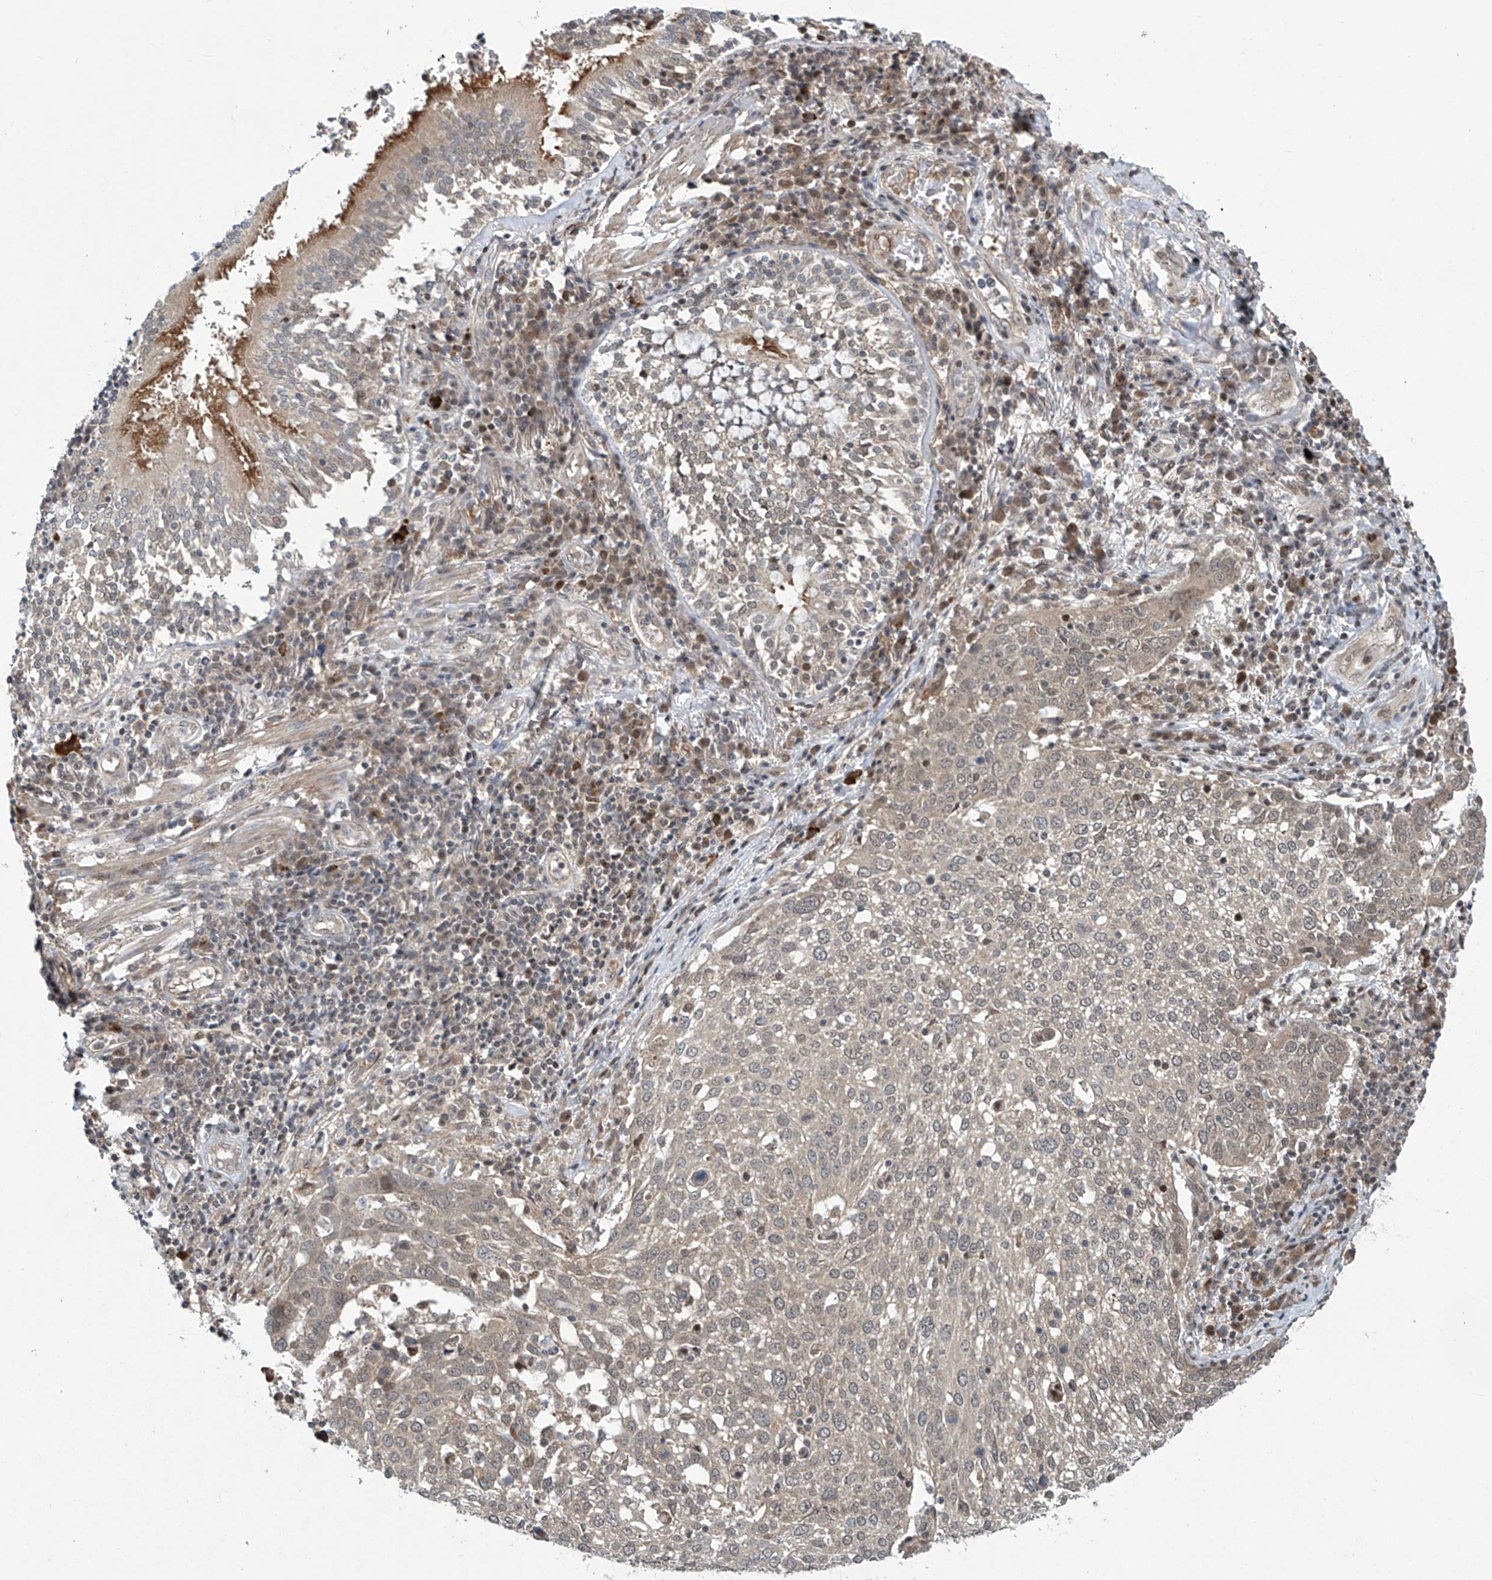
{"staining": {"intensity": "weak", "quantity": "<25%", "location": "cytoplasmic/membranous"}, "tissue": "lung cancer", "cell_type": "Tumor cells", "image_type": "cancer", "snomed": [{"axis": "morphology", "description": "Squamous cell carcinoma, NOS"}, {"axis": "topography", "description": "Lung"}], "caption": "Tumor cells show no significant expression in lung cancer.", "gene": "ABHD13", "patient": {"sex": "male", "age": 65}}